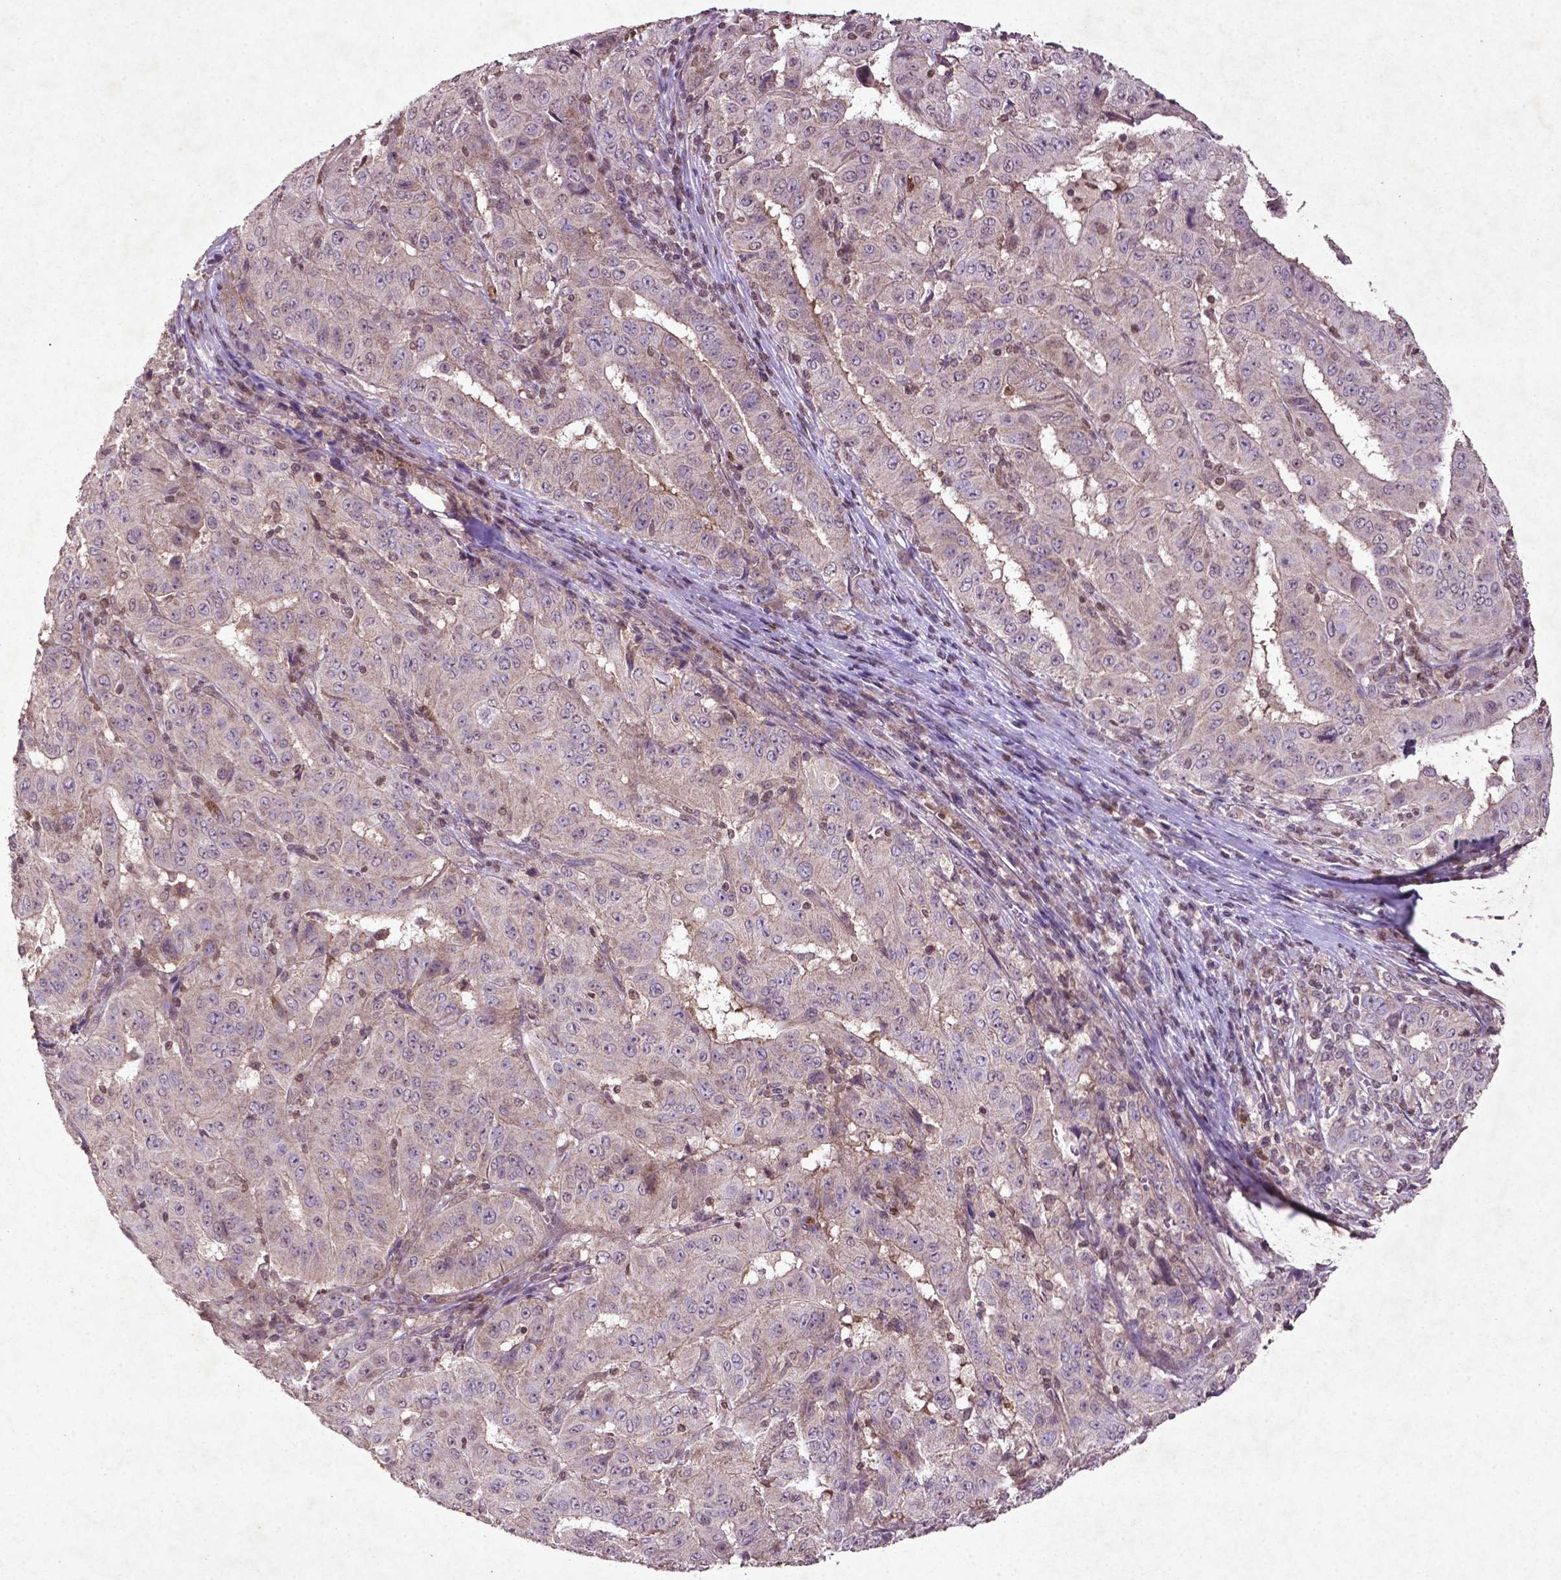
{"staining": {"intensity": "negative", "quantity": "none", "location": "none"}, "tissue": "pancreatic cancer", "cell_type": "Tumor cells", "image_type": "cancer", "snomed": [{"axis": "morphology", "description": "Adenocarcinoma, NOS"}, {"axis": "topography", "description": "Pancreas"}], "caption": "Pancreatic adenocarcinoma was stained to show a protein in brown. There is no significant staining in tumor cells.", "gene": "MTOR", "patient": {"sex": "male", "age": 63}}